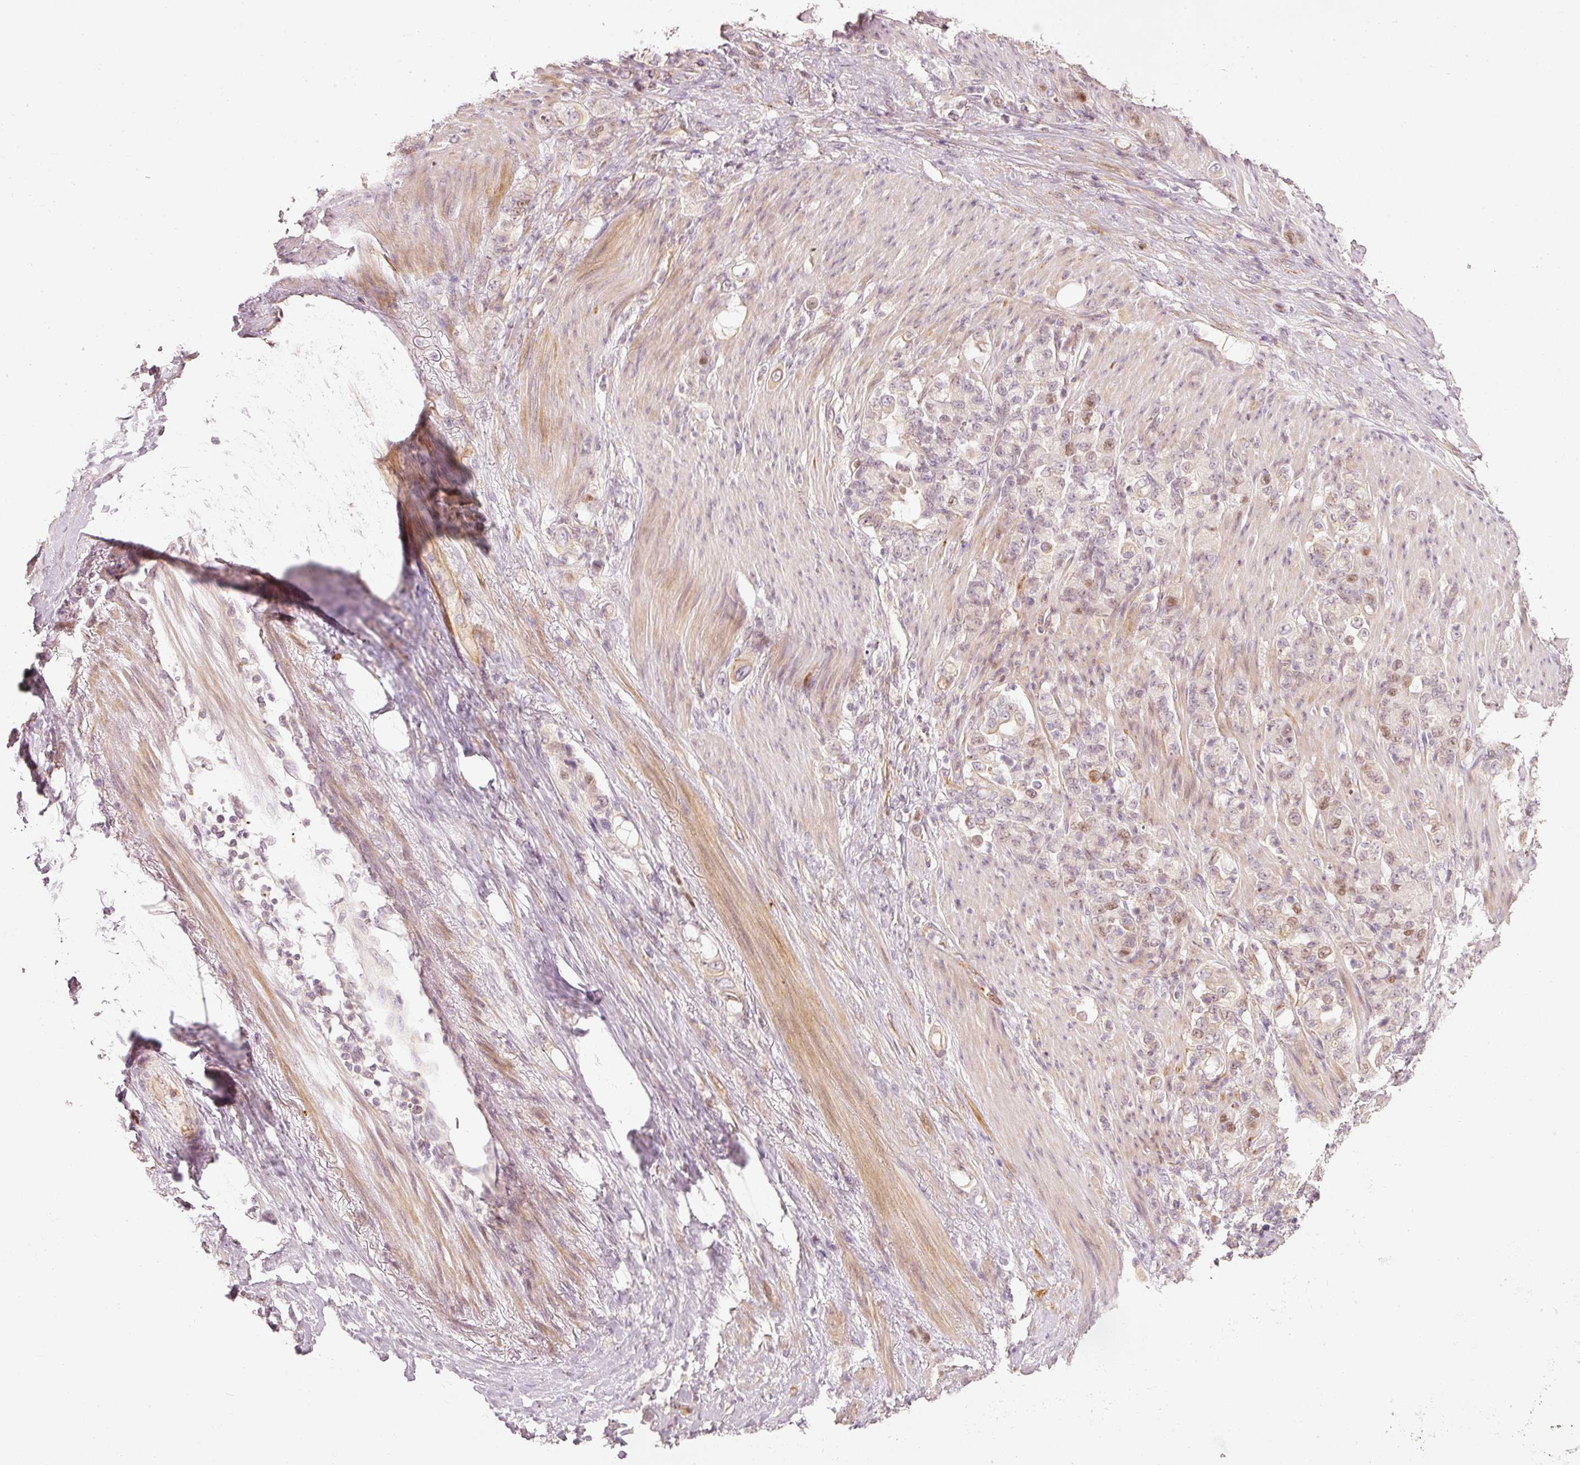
{"staining": {"intensity": "moderate", "quantity": "<25%", "location": "nuclear"}, "tissue": "stomach cancer", "cell_type": "Tumor cells", "image_type": "cancer", "snomed": [{"axis": "morphology", "description": "Normal tissue, NOS"}, {"axis": "morphology", "description": "Adenocarcinoma, NOS"}, {"axis": "topography", "description": "Stomach"}], "caption": "The histopathology image exhibits immunohistochemical staining of stomach cancer. There is moderate nuclear positivity is present in about <25% of tumor cells. (brown staining indicates protein expression, while blue staining denotes nuclei).", "gene": "TREX2", "patient": {"sex": "female", "age": 79}}